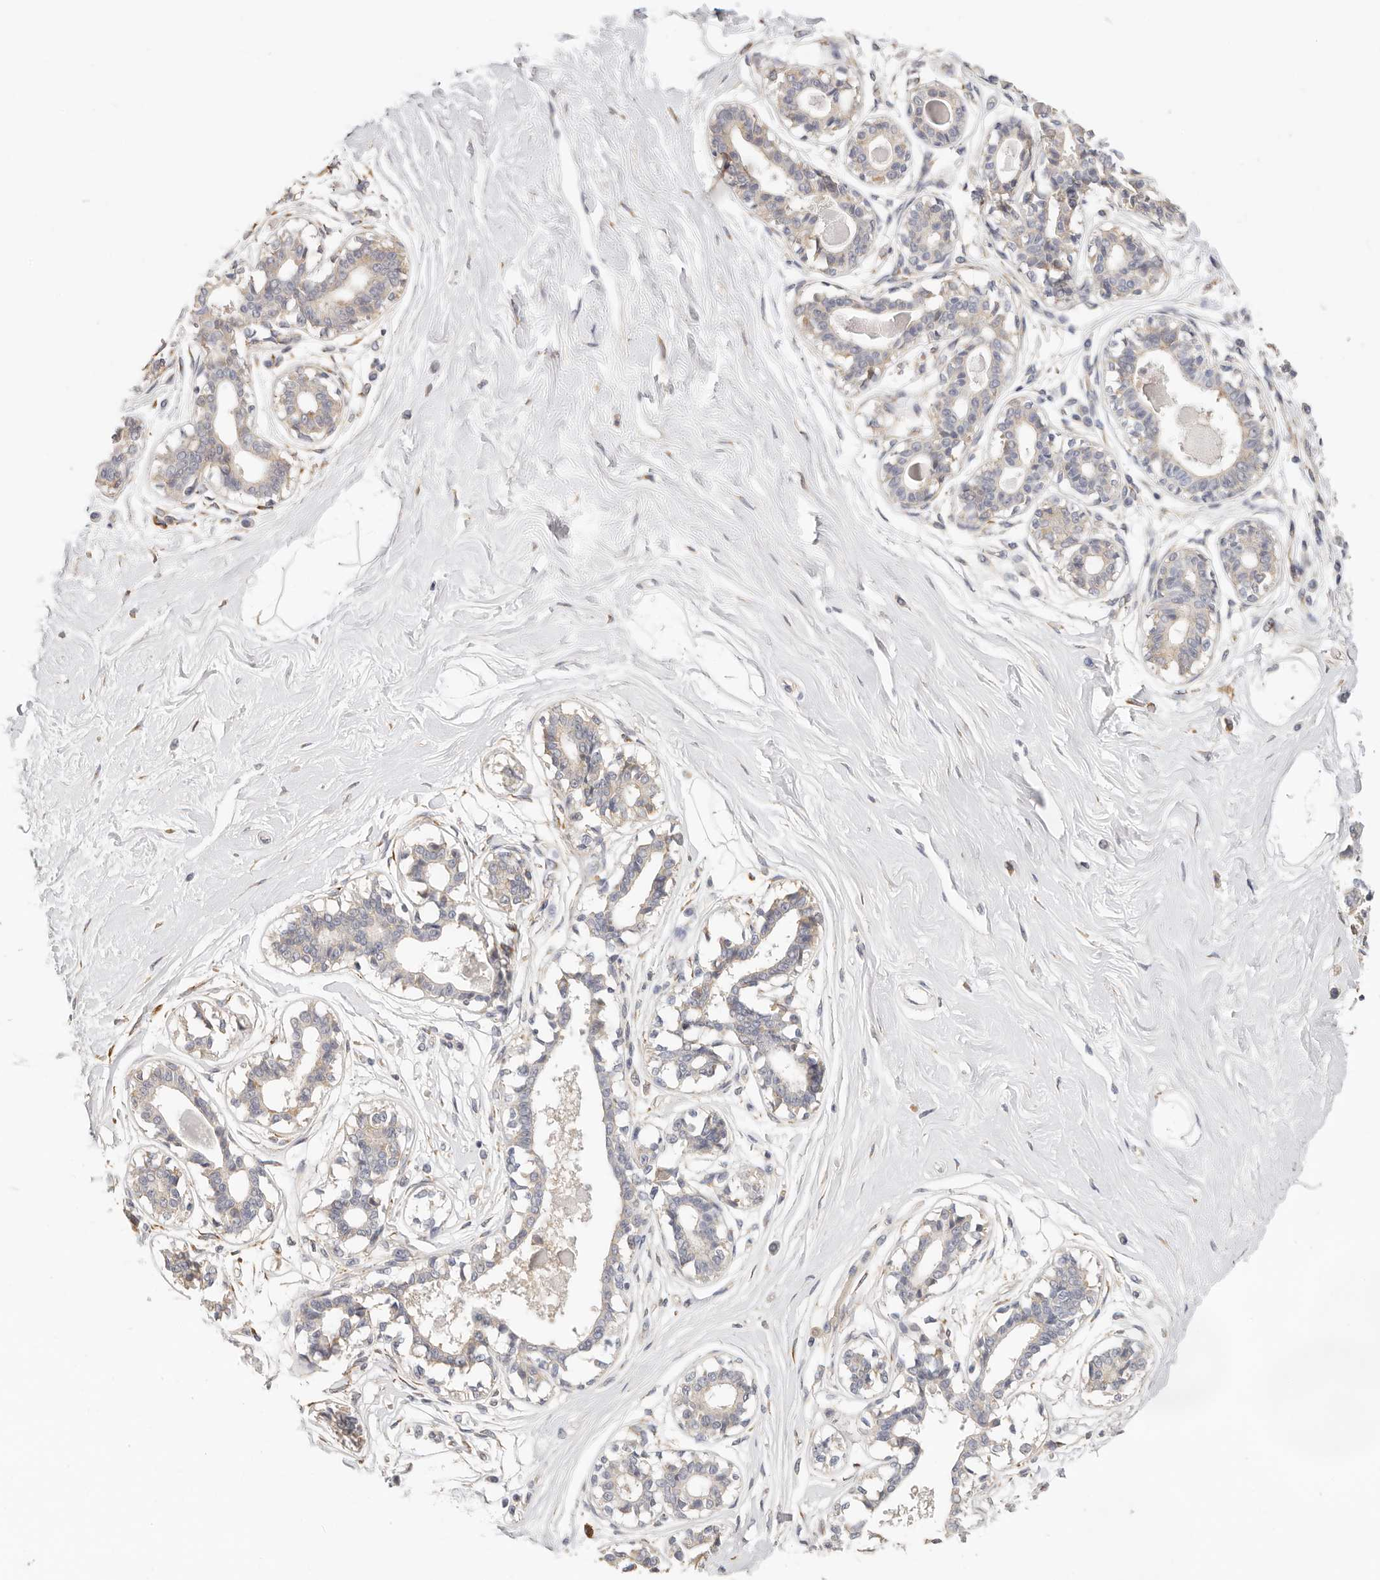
{"staining": {"intensity": "negative", "quantity": "none", "location": "none"}, "tissue": "breast", "cell_type": "Adipocytes", "image_type": "normal", "snomed": [{"axis": "morphology", "description": "Normal tissue, NOS"}, {"axis": "topography", "description": "Breast"}], "caption": "Adipocytes are negative for brown protein staining in unremarkable breast. The staining was performed using DAB to visualize the protein expression in brown, while the nuclei were stained in blue with hematoxylin (Magnification: 20x).", "gene": "AFDN", "patient": {"sex": "female", "age": 45}}